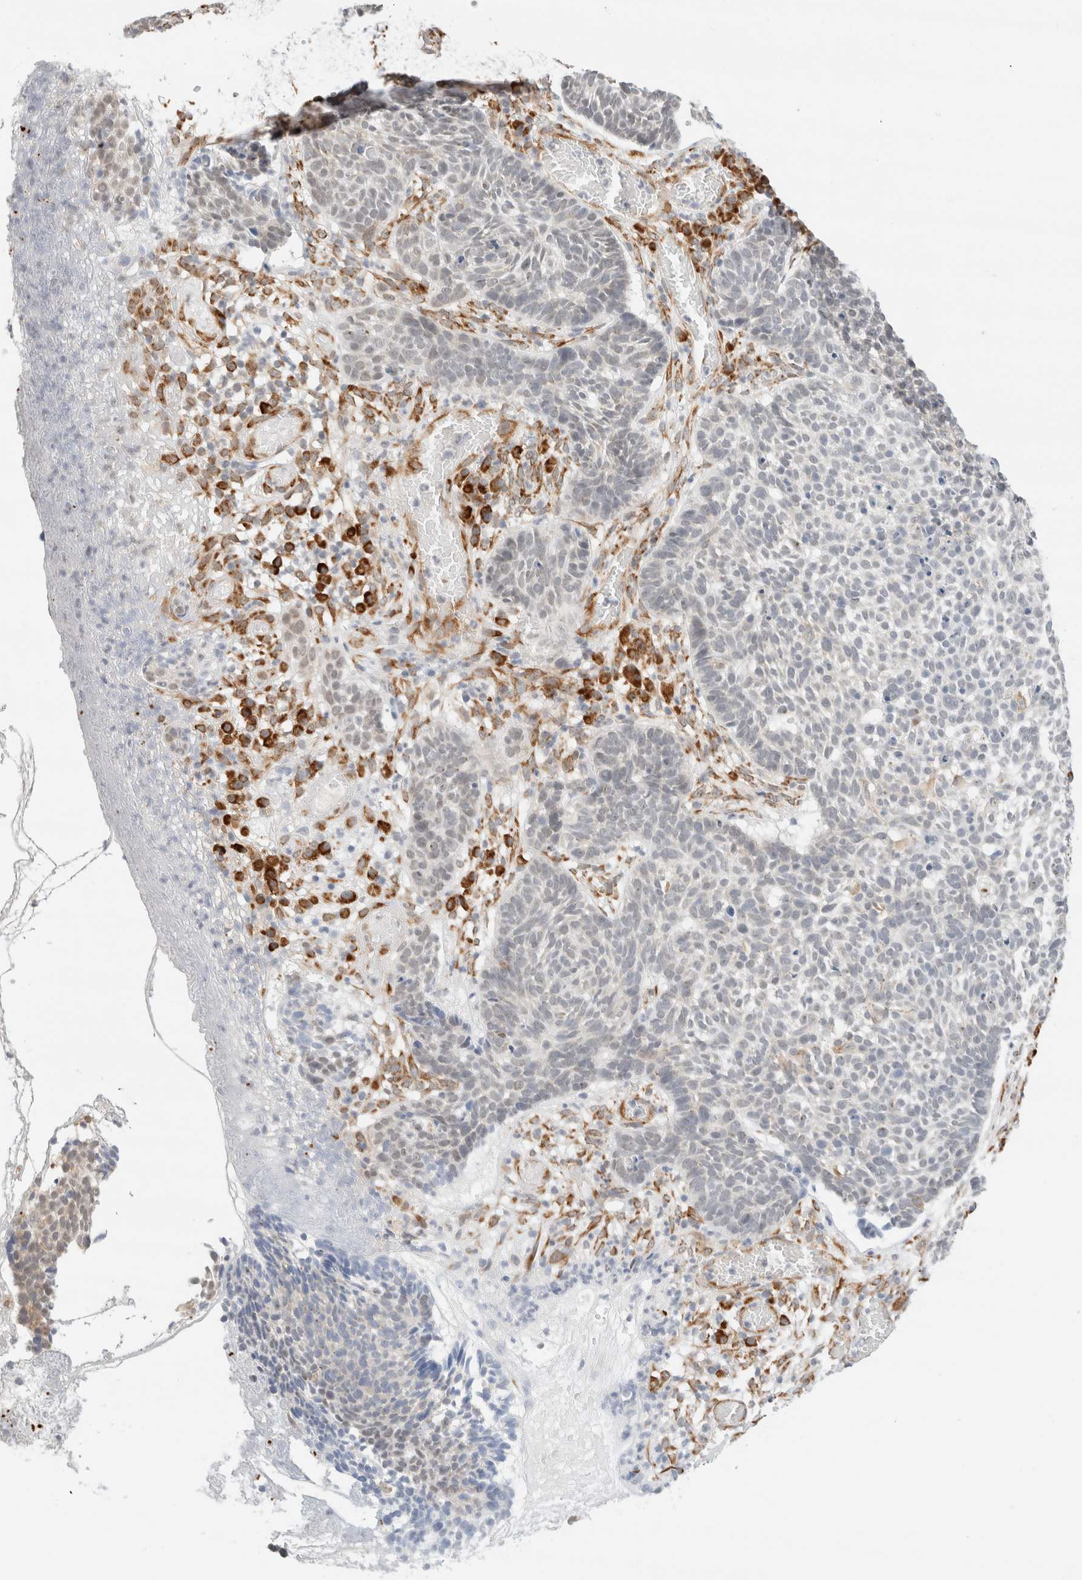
{"staining": {"intensity": "weak", "quantity": "<25%", "location": "cytoplasmic/membranous"}, "tissue": "skin cancer", "cell_type": "Tumor cells", "image_type": "cancer", "snomed": [{"axis": "morphology", "description": "Basal cell carcinoma"}, {"axis": "topography", "description": "Skin"}], "caption": "High power microscopy histopathology image of an immunohistochemistry histopathology image of basal cell carcinoma (skin), revealing no significant staining in tumor cells. (DAB immunohistochemistry (IHC) visualized using brightfield microscopy, high magnification).", "gene": "HDLBP", "patient": {"sex": "male", "age": 85}}